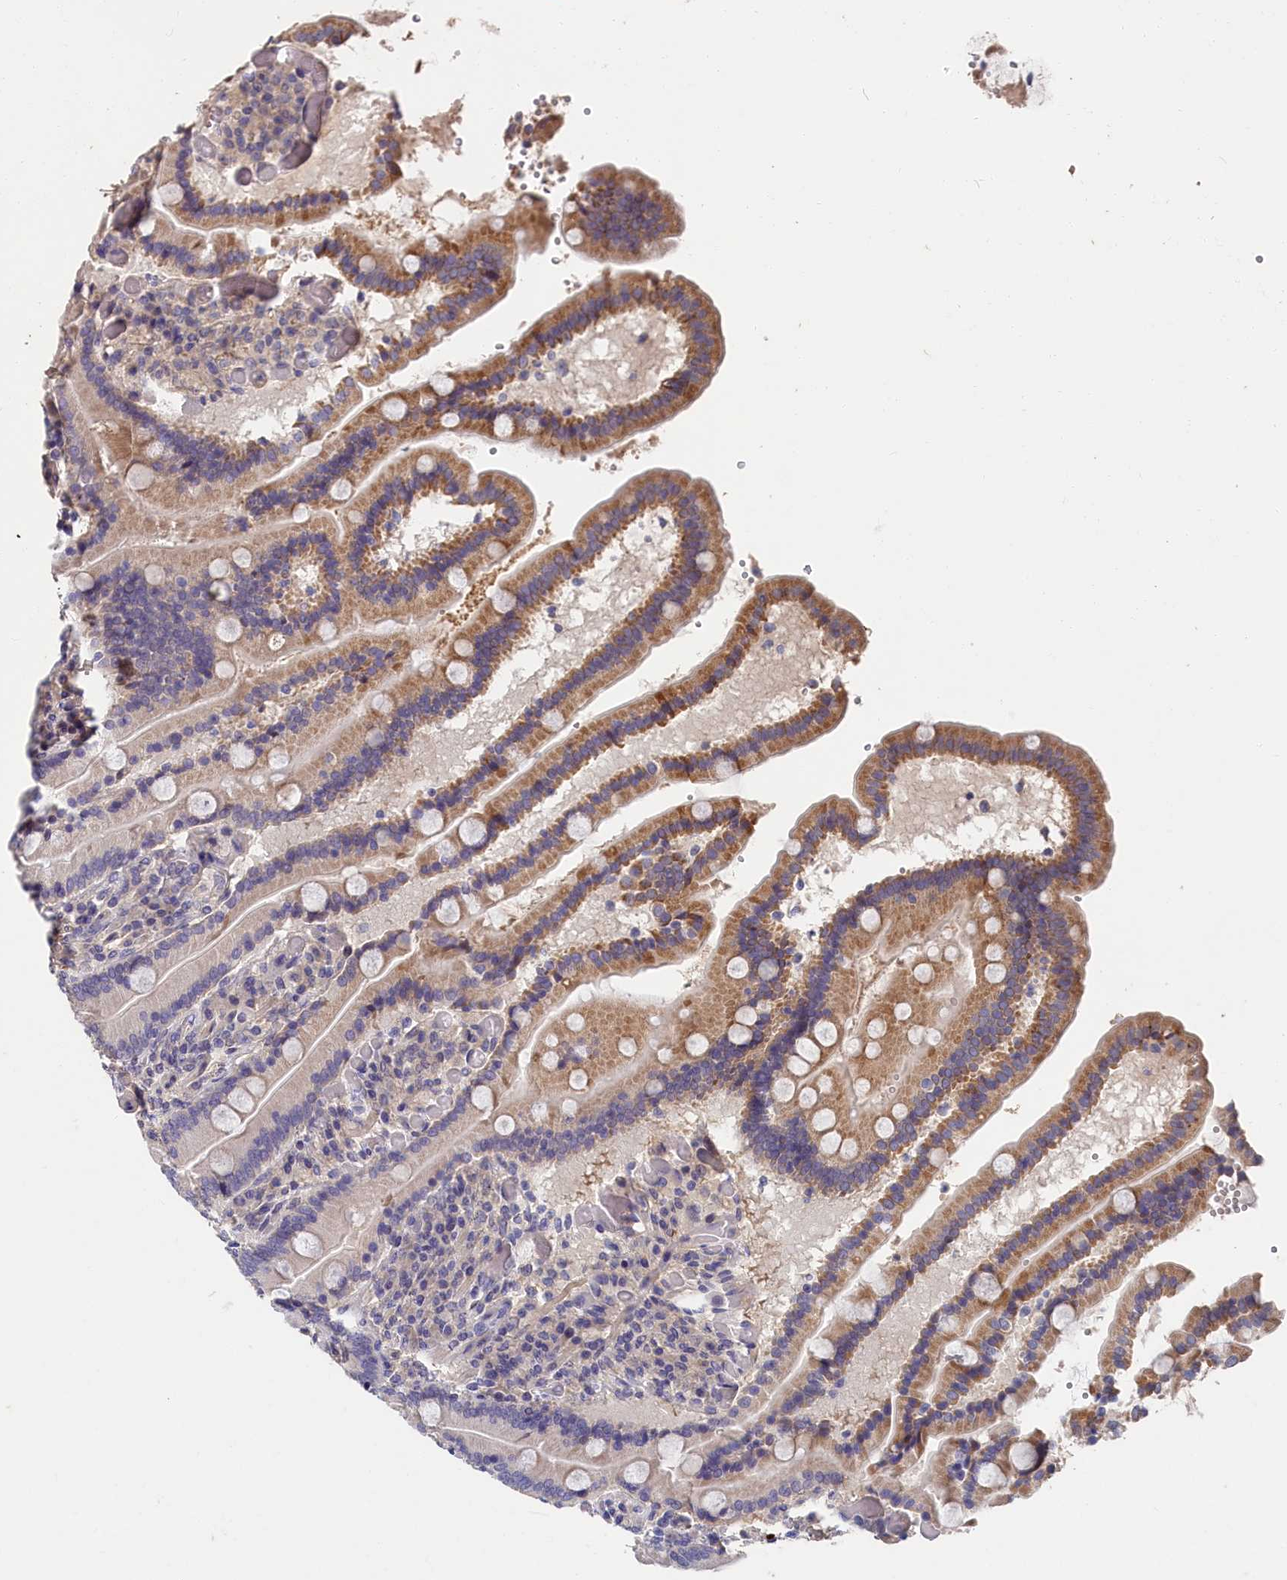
{"staining": {"intensity": "moderate", "quantity": "25%-75%", "location": "cytoplasmic/membranous"}, "tissue": "duodenum", "cell_type": "Glandular cells", "image_type": "normal", "snomed": [{"axis": "morphology", "description": "Normal tissue, NOS"}, {"axis": "topography", "description": "Duodenum"}], "caption": "The image shows immunohistochemical staining of normal duodenum. There is moderate cytoplasmic/membranous expression is identified in approximately 25%-75% of glandular cells. The protein is shown in brown color, while the nuclei are stained blue.", "gene": "ITIH1", "patient": {"sex": "female", "age": 62}}